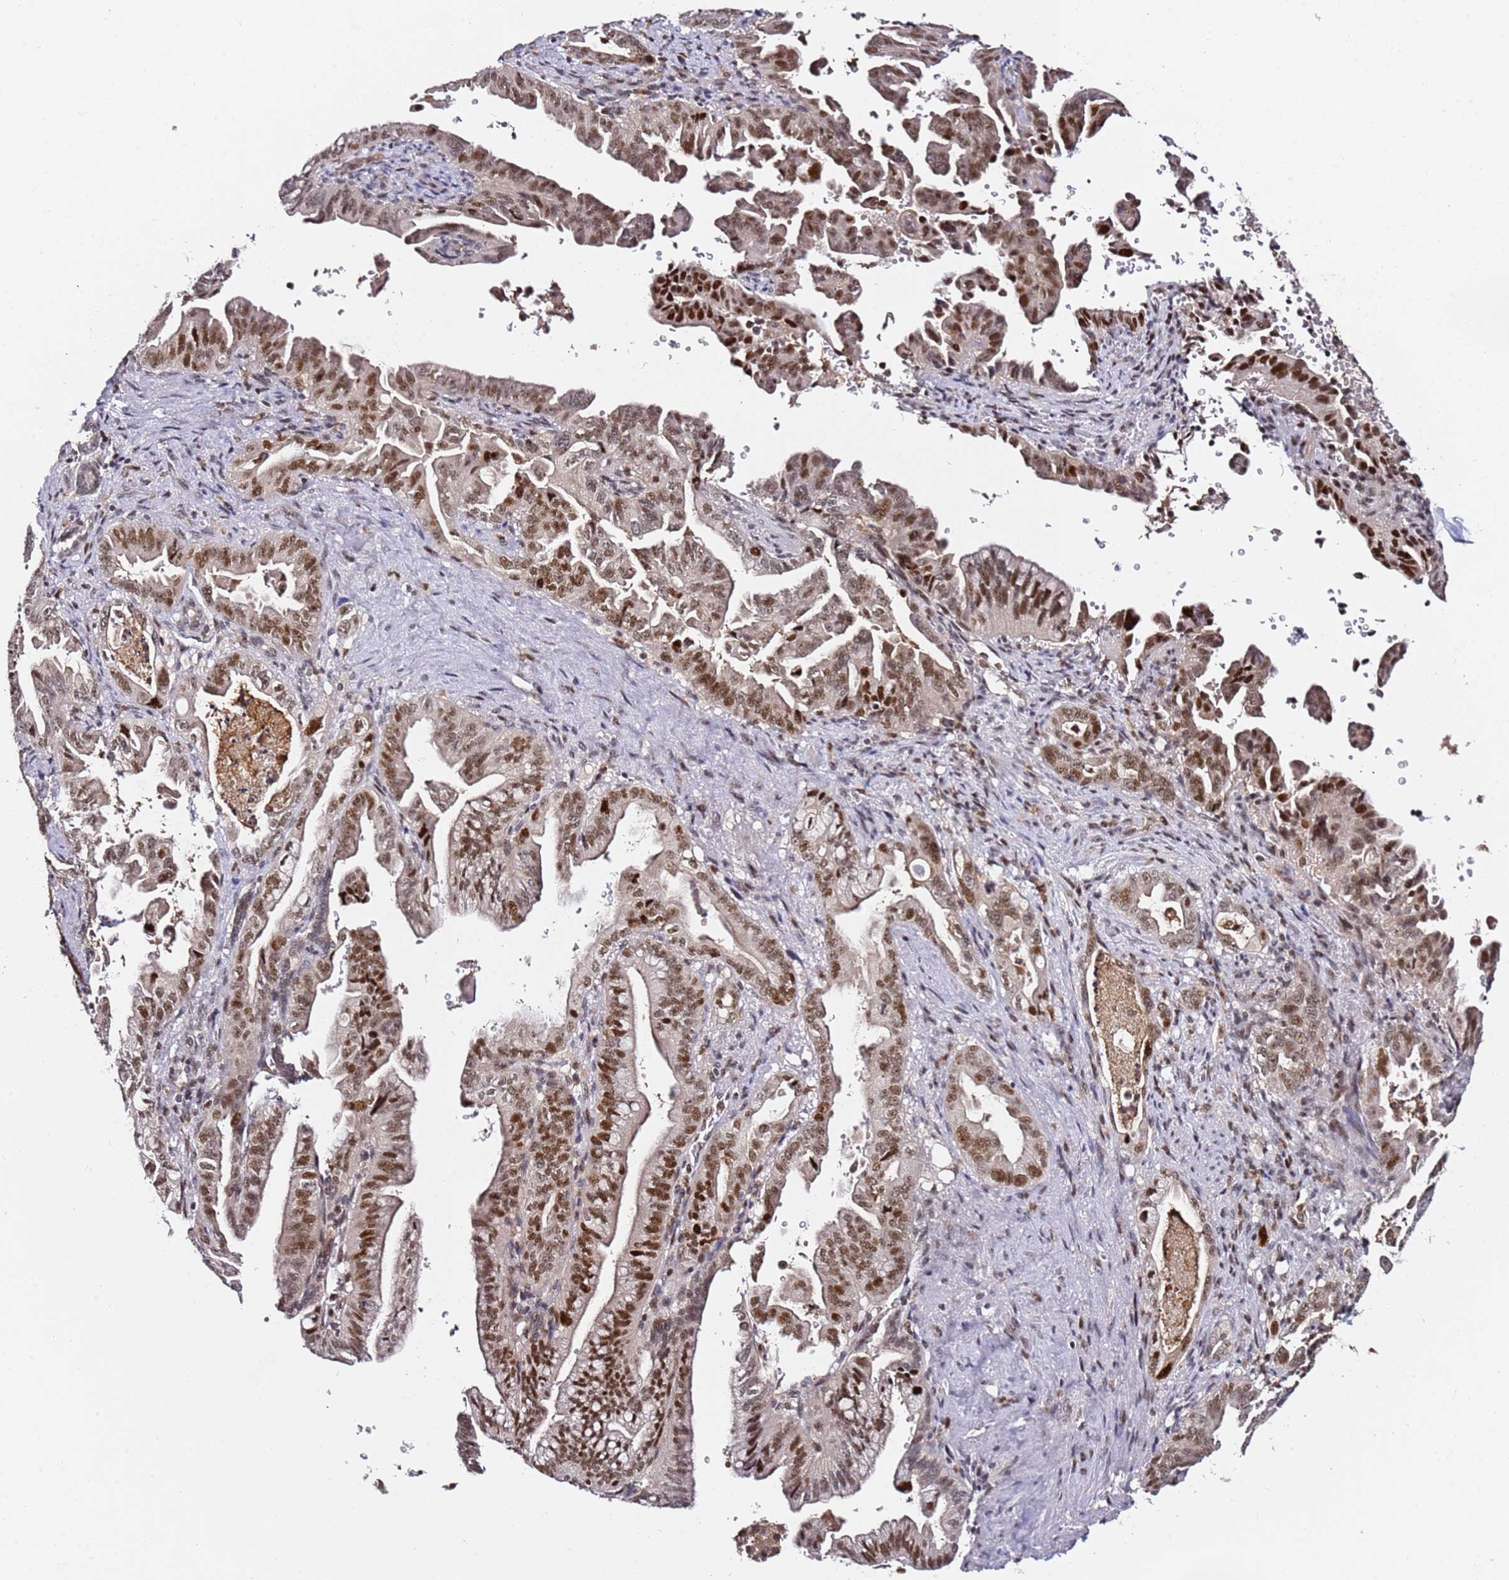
{"staining": {"intensity": "moderate", "quantity": ">75%", "location": "nuclear"}, "tissue": "pancreatic cancer", "cell_type": "Tumor cells", "image_type": "cancer", "snomed": [{"axis": "morphology", "description": "Adenocarcinoma, NOS"}, {"axis": "topography", "description": "Pancreas"}], "caption": "Protein staining displays moderate nuclear staining in about >75% of tumor cells in pancreatic cancer (adenocarcinoma). (IHC, brightfield microscopy, high magnification).", "gene": "FCF1", "patient": {"sex": "male", "age": 70}}